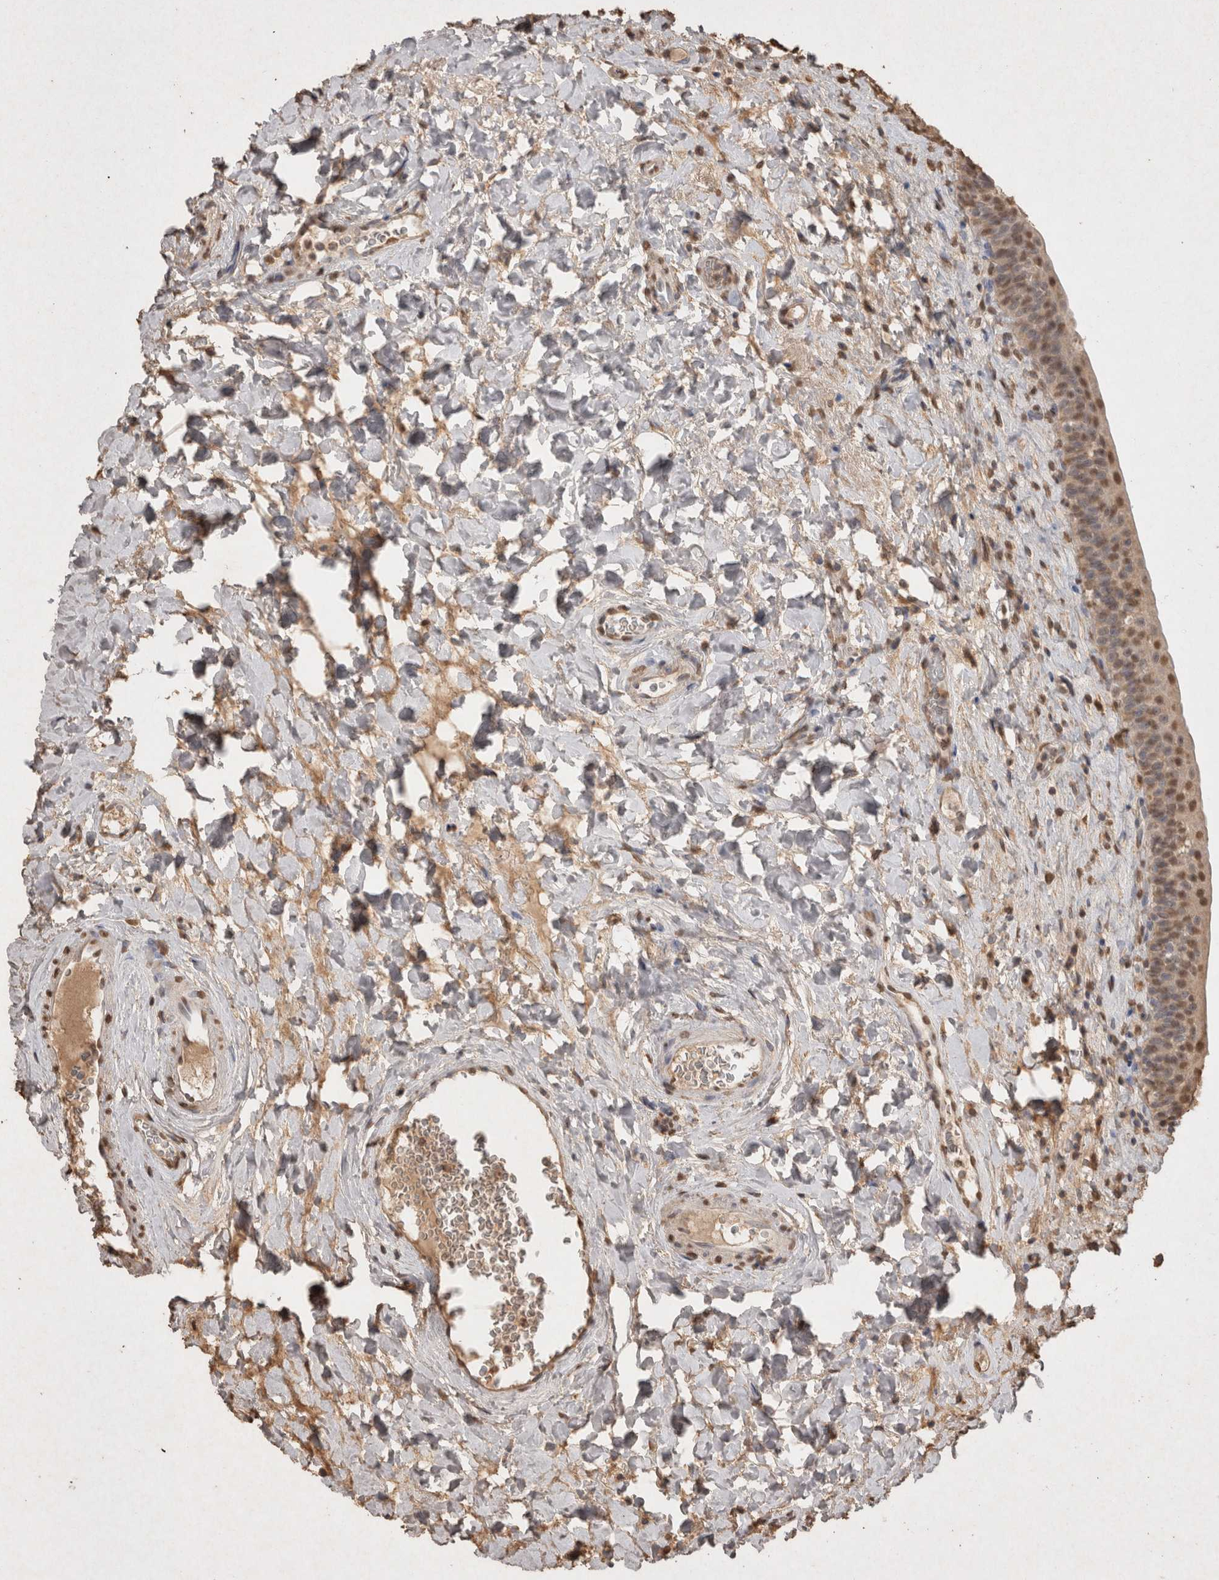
{"staining": {"intensity": "moderate", "quantity": ">75%", "location": "cytoplasmic/membranous,nuclear"}, "tissue": "urinary bladder", "cell_type": "Urothelial cells", "image_type": "normal", "snomed": [{"axis": "morphology", "description": "Normal tissue, NOS"}, {"axis": "topography", "description": "Urinary bladder"}], "caption": "Brown immunohistochemical staining in benign urinary bladder demonstrates moderate cytoplasmic/membranous,nuclear staining in about >75% of urothelial cells. (DAB (3,3'-diaminobenzidine) = brown stain, brightfield microscopy at high magnification).", "gene": "MLX", "patient": {"sex": "male", "age": 83}}